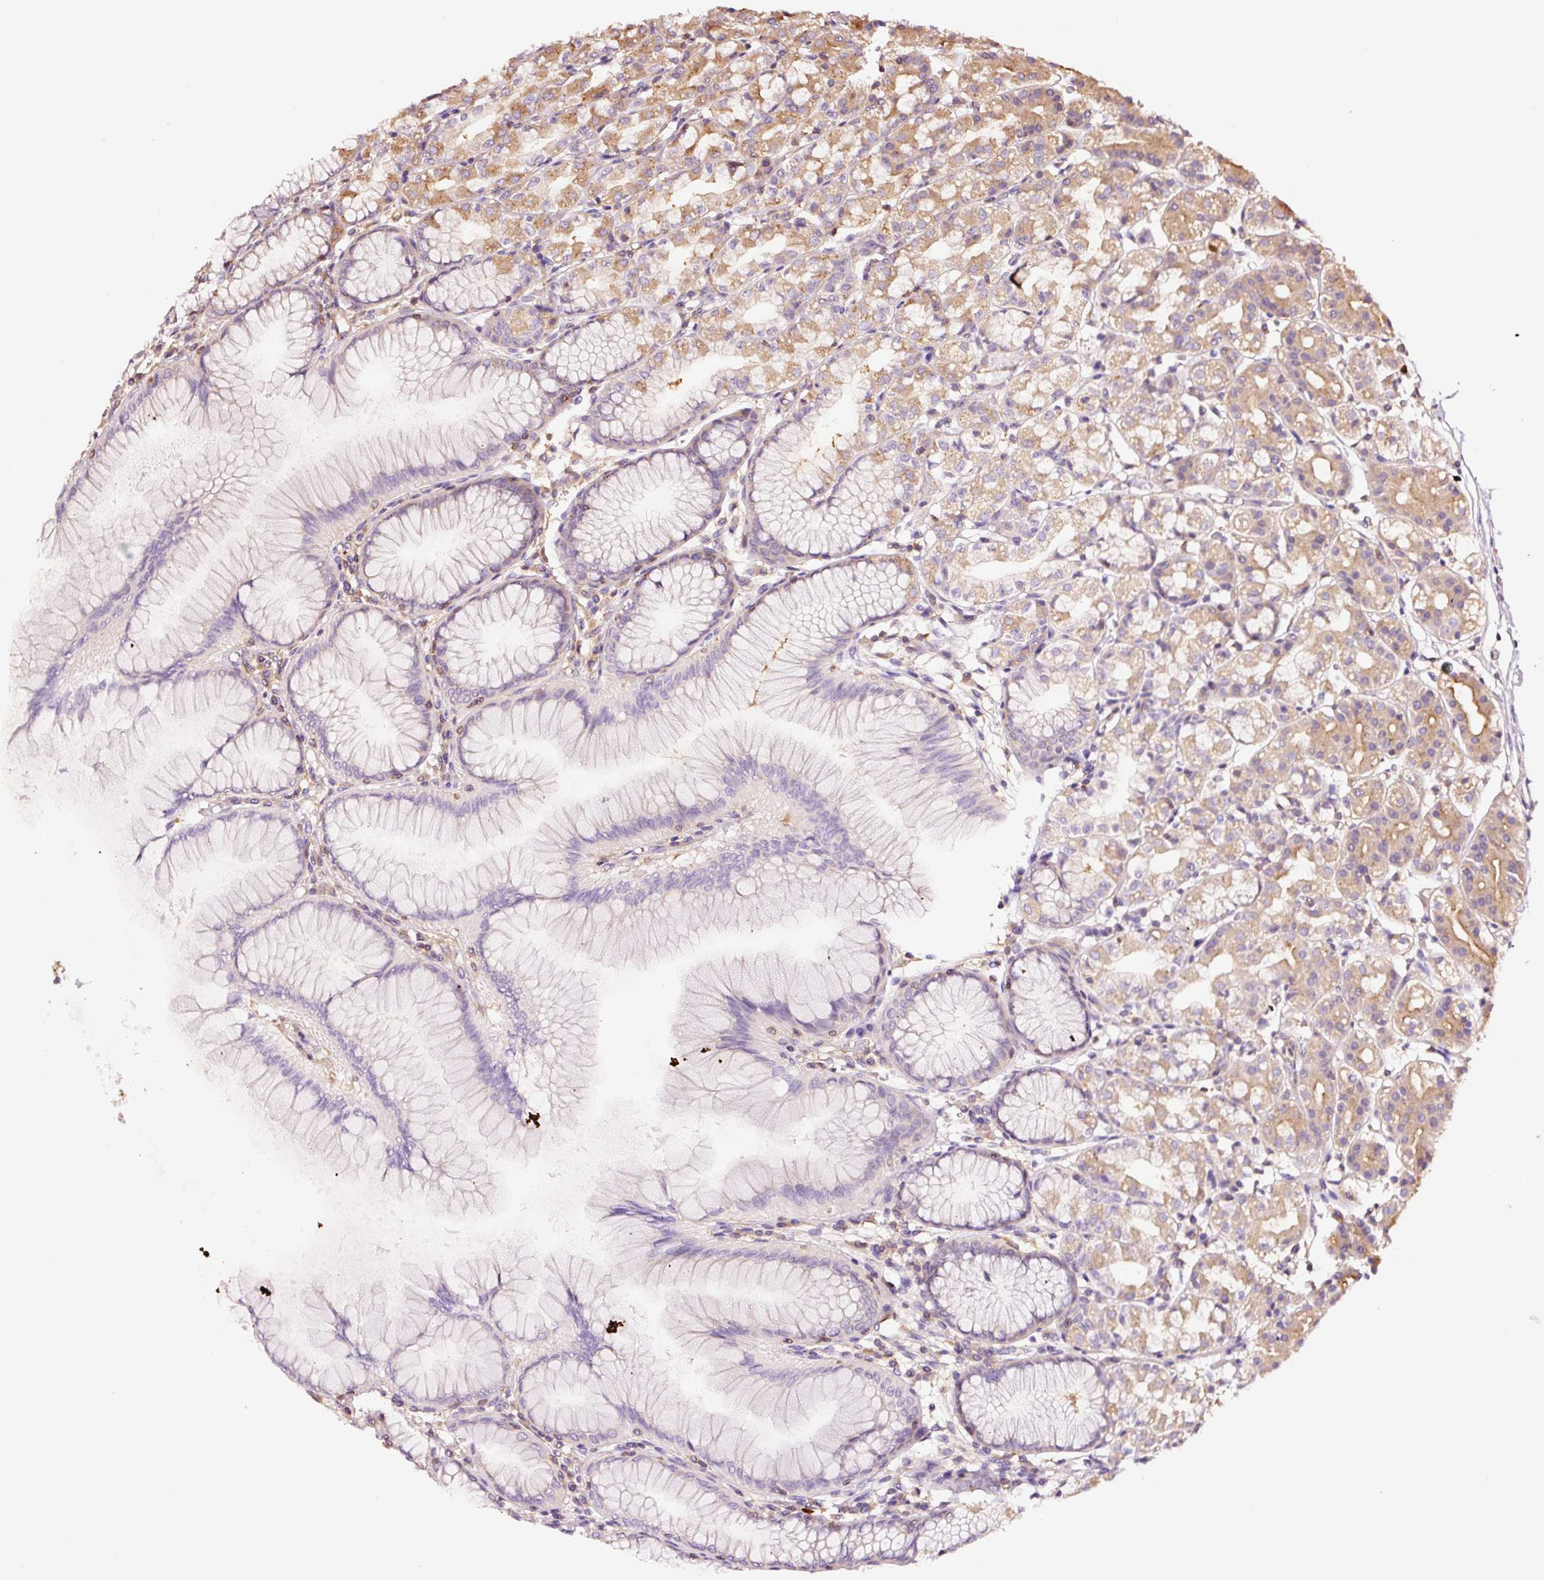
{"staining": {"intensity": "moderate", "quantity": "25%-75%", "location": "cytoplasmic/membranous"}, "tissue": "stomach", "cell_type": "Glandular cells", "image_type": "normal", "snomed": [{"axis": "morphology", "description": "Normal tissue, NOS"}, {"axis": "topography", "description": "Stomach"}], "caption": "Glandular cells display medium levels of moderate cytoplasmic/membranous positivity in approximately 25%-75% of cells in normal human stomach.", "gene": "METAP1", "patient": {"sex": "female", "age": 57}}